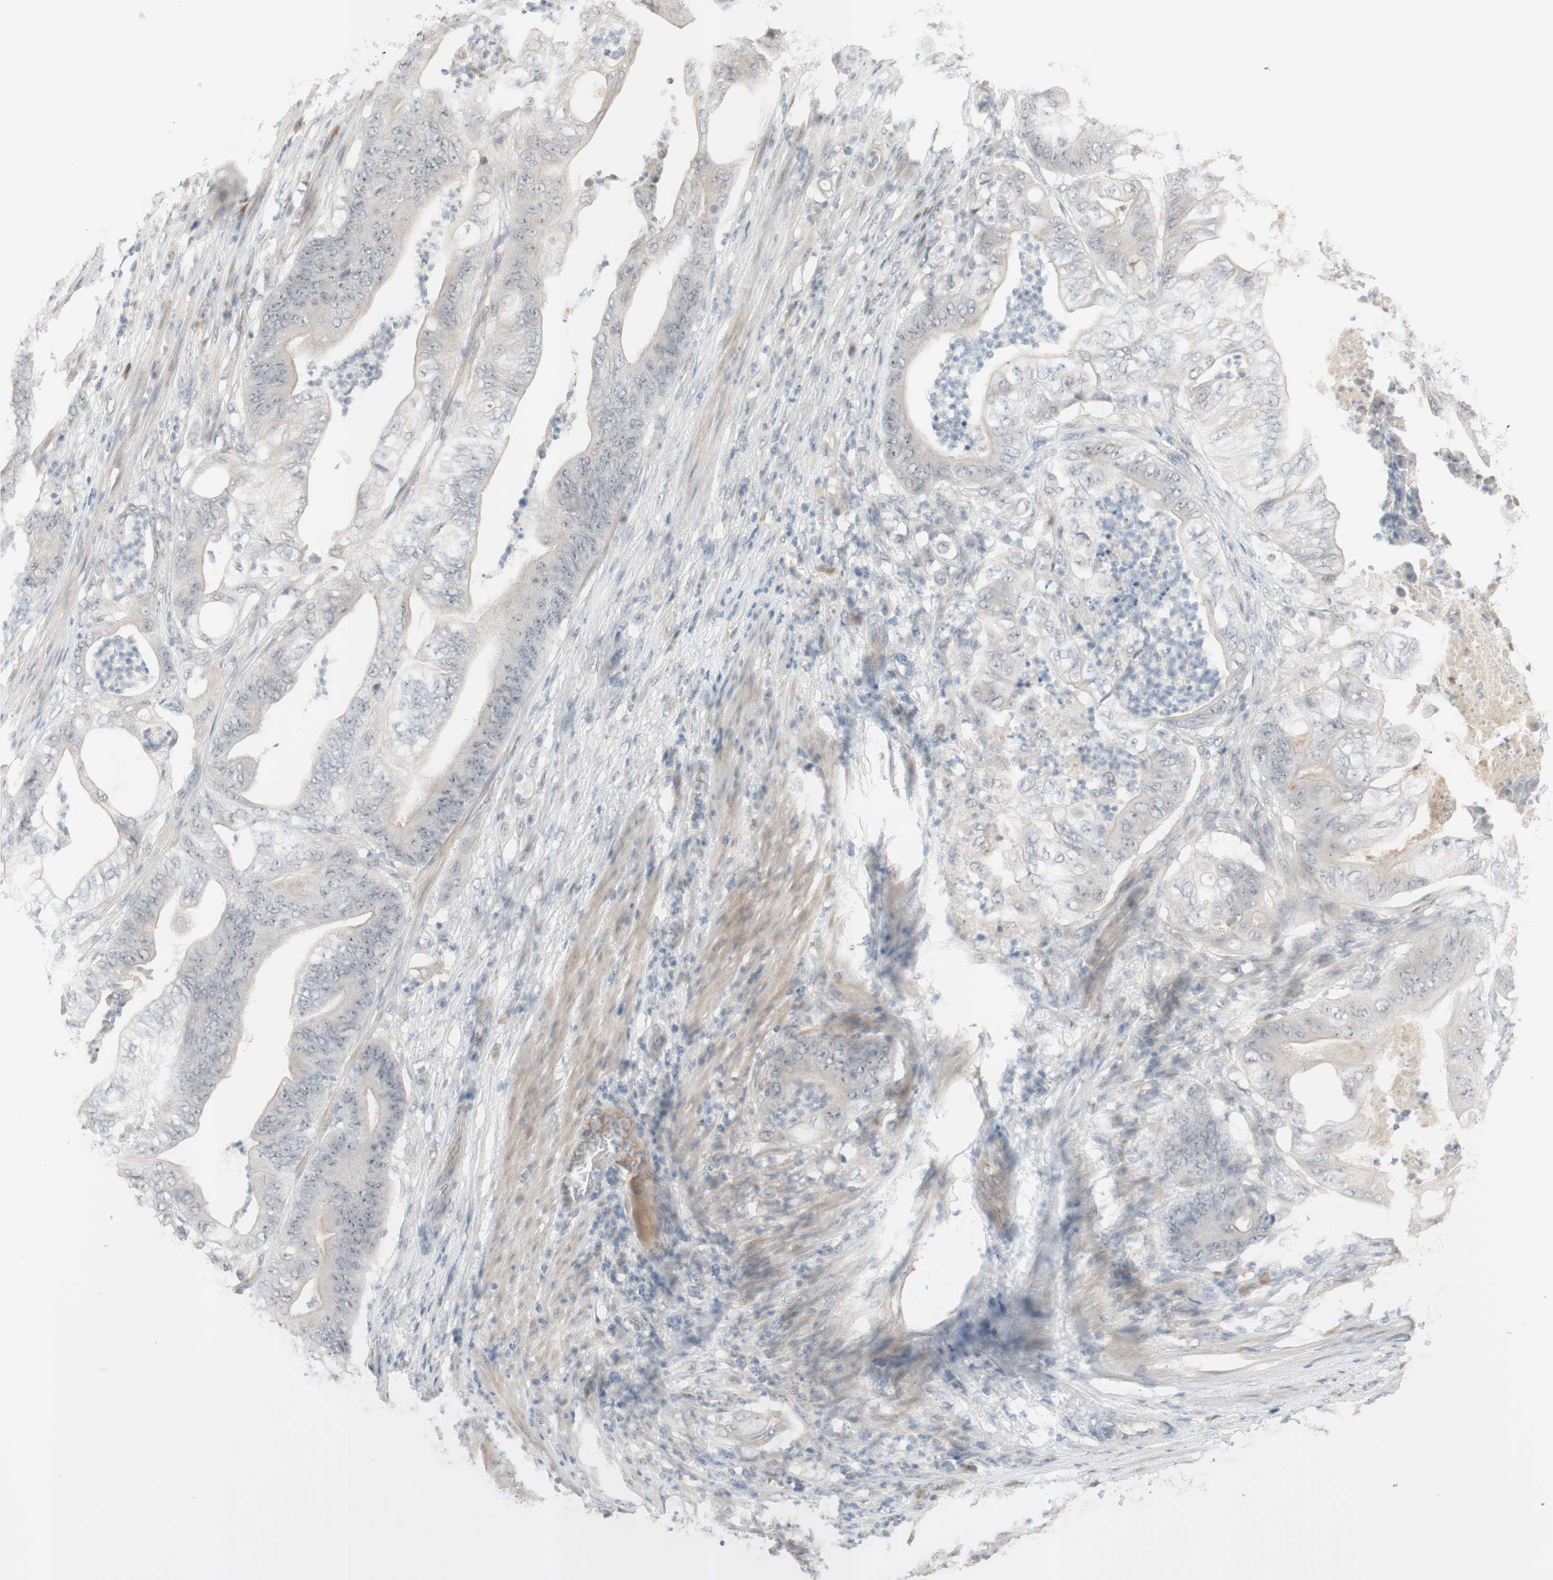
{"staining": {"intensity": "weak", "quantity": "<25%", "location": "cytoplasmic/membranous"}, "tissue": "stomach cancer", "cell_type": "Tumor cells", "image_type": "cancer", "snomed": [{"axis": "morphology", "description": "Adenocarcinoma, NOS"}, {"axis": "topography", "description": "Stomach"}], "caption": "Immunohistochemical staining of stomach cancer (adenocarcinoma) demonstrates no significant staining in tumor cells.", "gene": "PLCD4", "patient": {"sex": "female", "age": 73}}